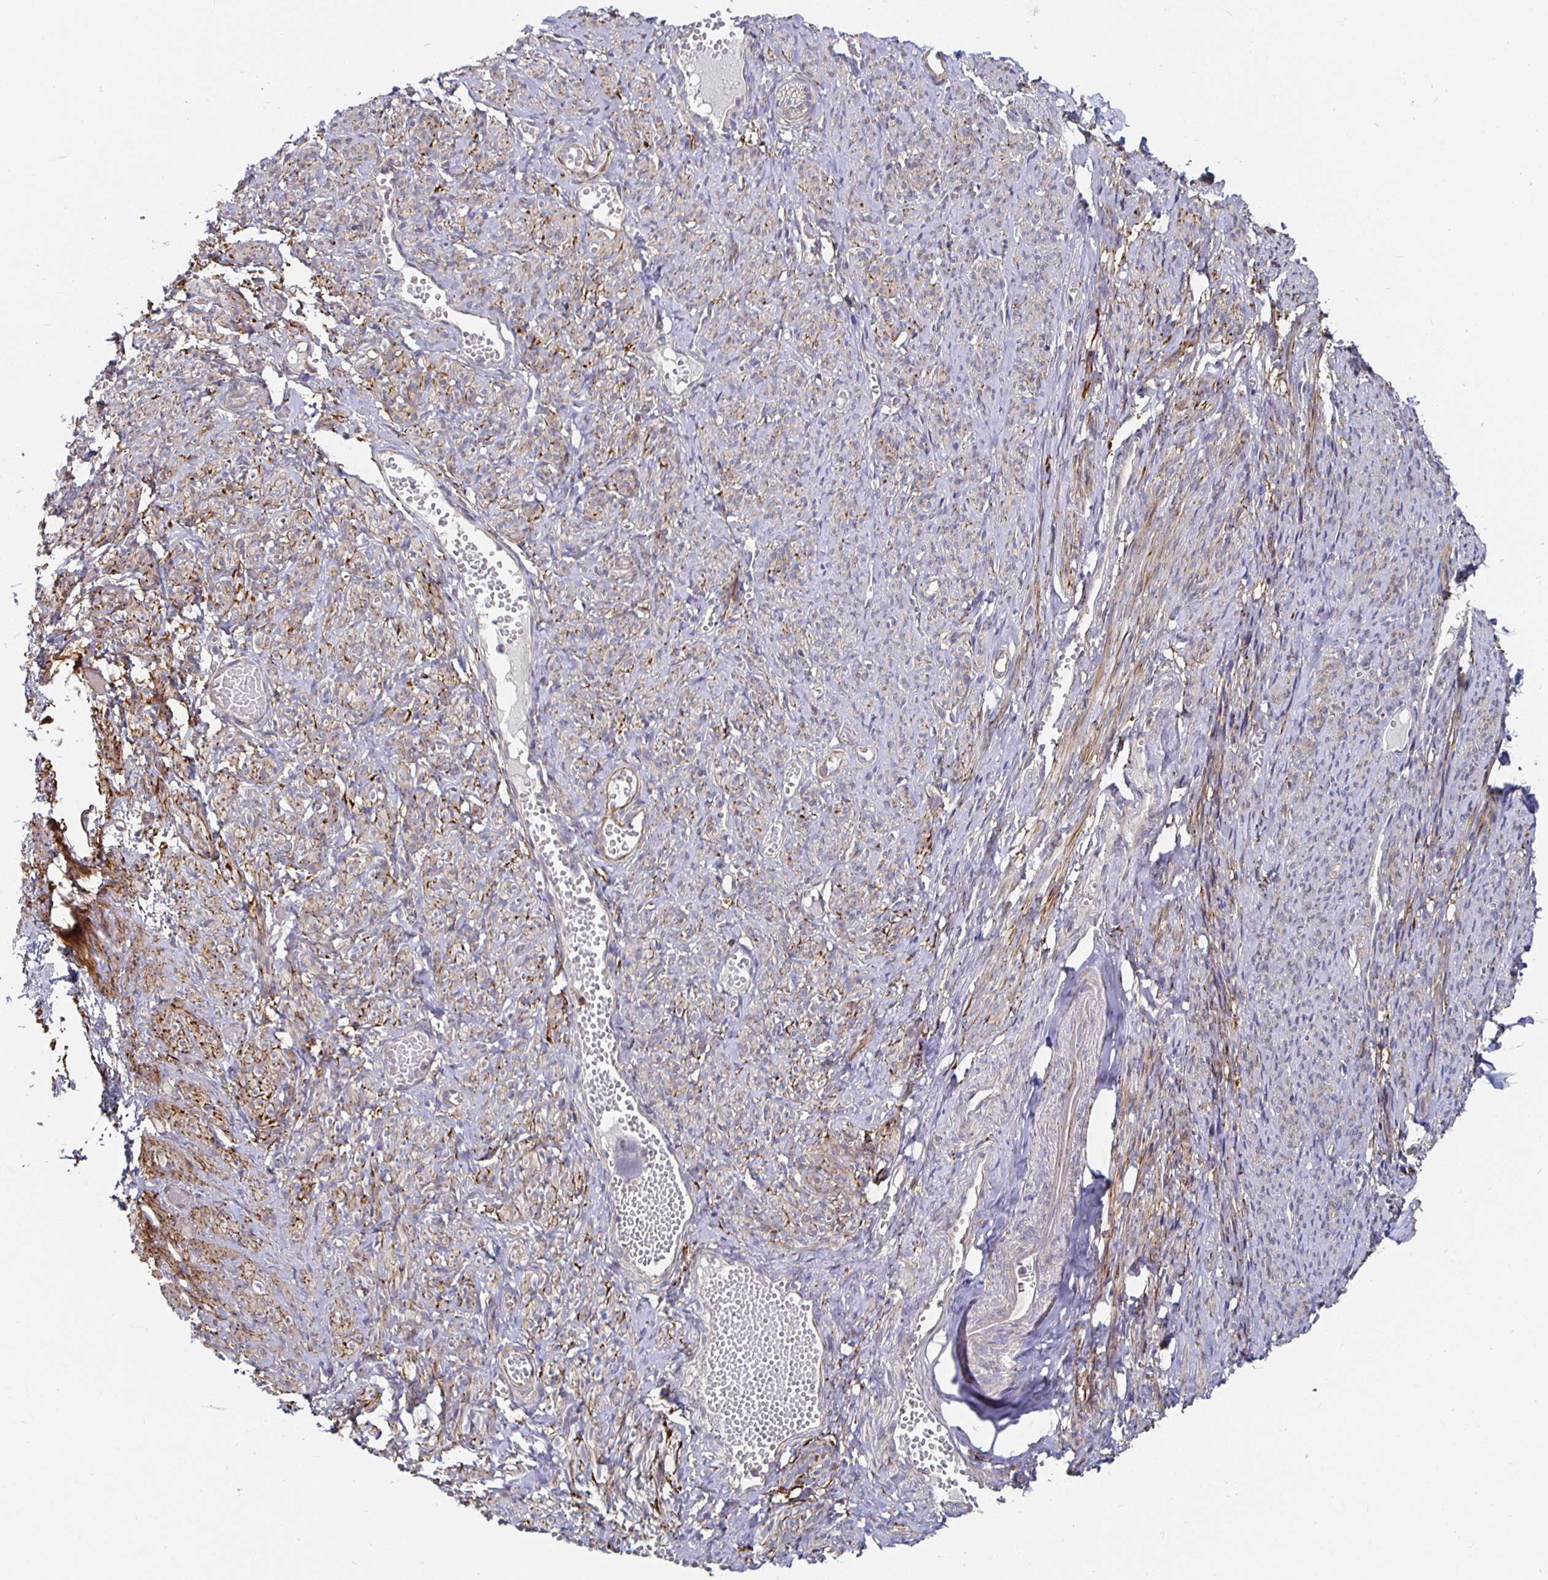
{"staining": {"intensity": "weak", "quantity": "25%-75%", "location": "cytoplasmic/membranous"}, "tissue": "smooth muscle", "cell_type": "Smooth muscle cells", "image_type": "normal", "snomed": [{"axis": "morphology", "description": "Normal tissue, NOS"}, {"axis": "topography", "description": "Smooth muscle"}], "caption": "This is an image of immunohistochemistry (IHC) staining of benign smooth muscle, which shows weak positivity in the cytoplasmic/membranous of smooth muscle cells.", "gene": "GJA4", "patient": {"sex": "female", "age": 65}}